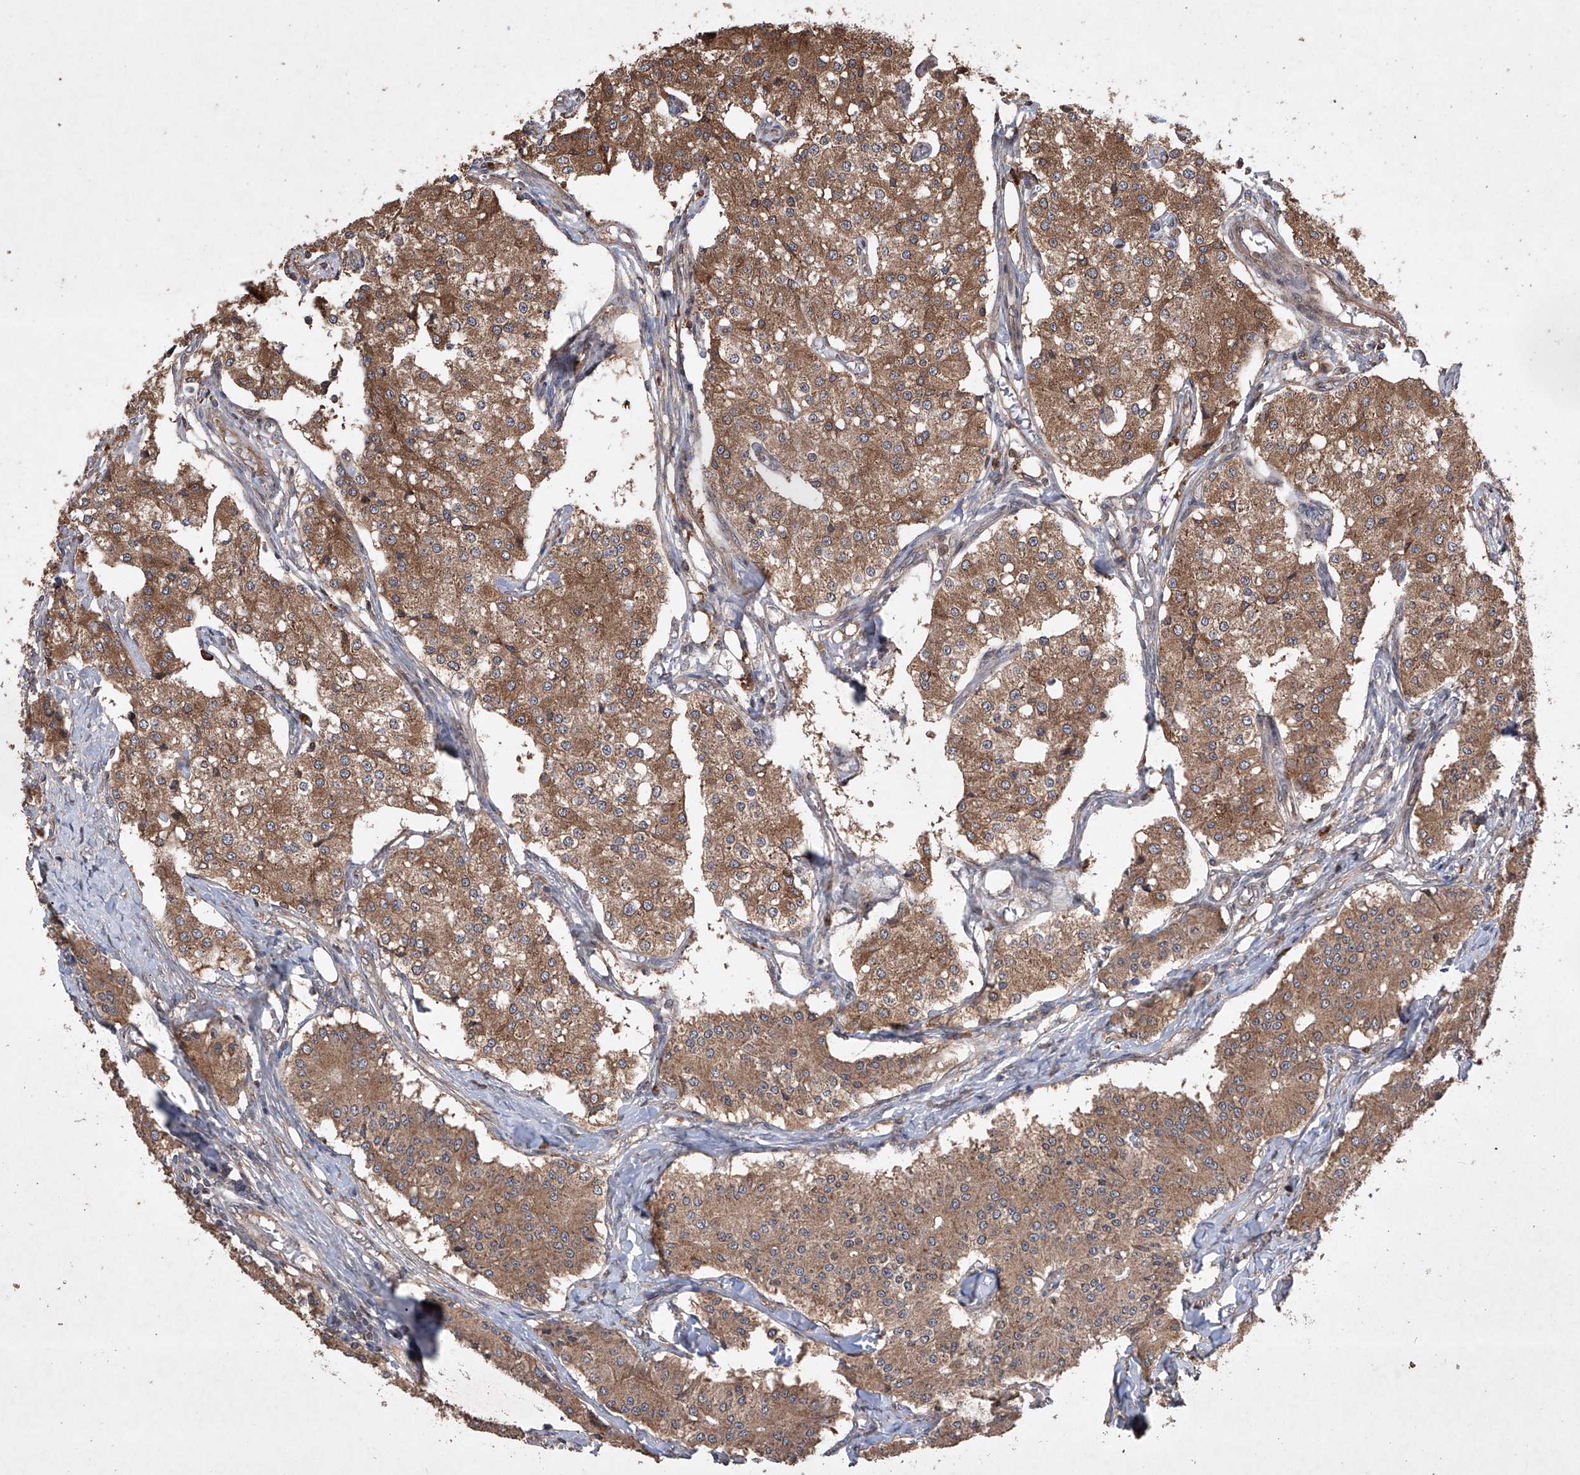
{"staining": {"intensity": "moderate", "quantity": ">75%", "location": "cytoplasmic/membranous"}, "tissue": "carcinoid", "cell_type": "Tumor cells", "image_type": "cancer", "snomed": [{"axis": "morphology", "description": "Carcinoid, malignant, NOS"}, {"axis": "topography", "description": "Colon"}], "caption": "Immunohistochemistry photomicrograph of neoplastic tissue: human carcinoid stained using immunohistochemistry (IHC) reveals medium levels of moderate protein expression localized specifically in the cytoplasmic/membranous of tumor cells, appearing as a cytoplasmic/membranous brown color.", "gene": "LURAP1", "patient": {"sex": "female", "age": 52}}